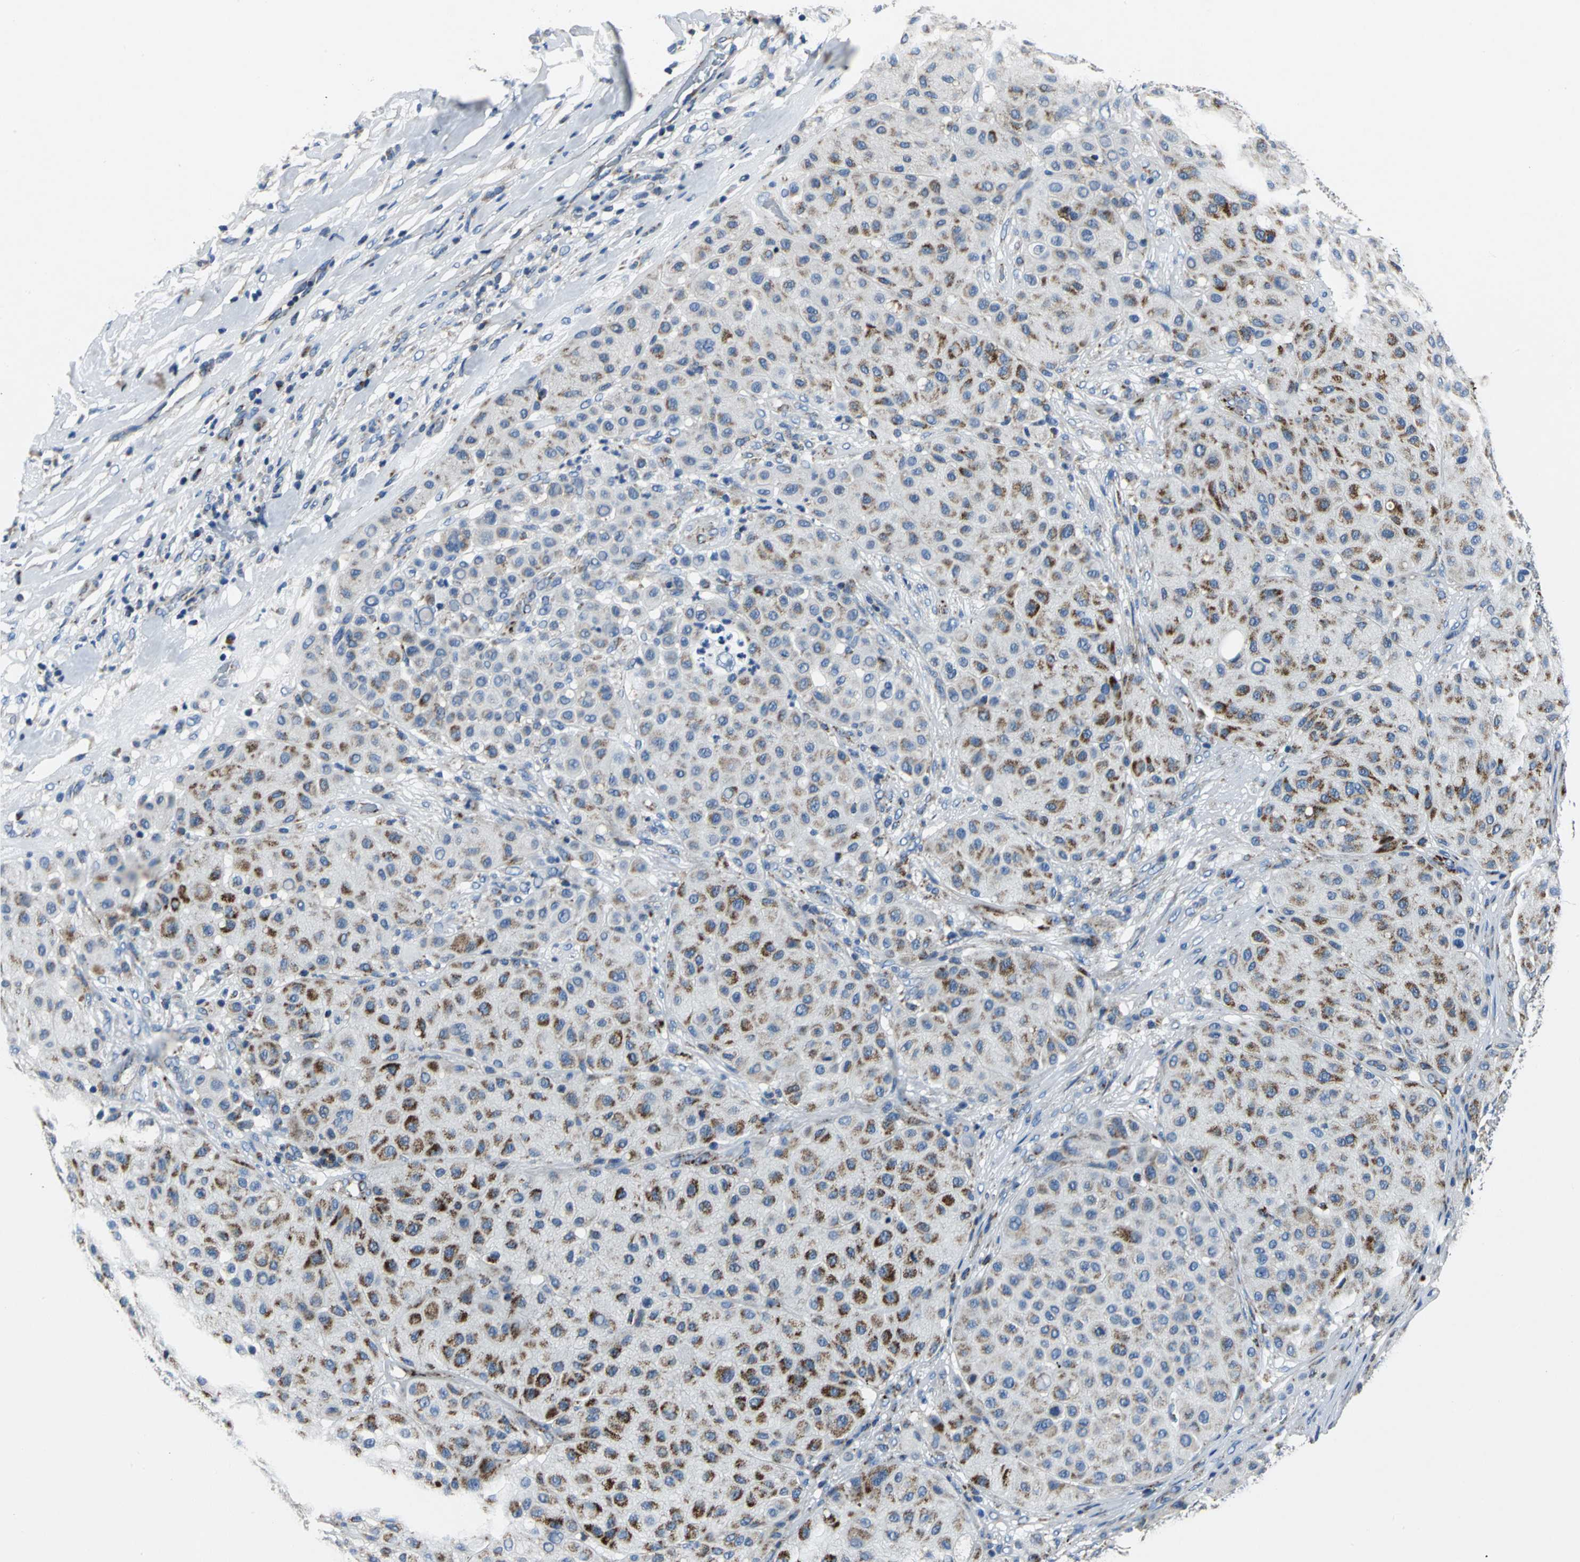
{"staining": {"intensity": "strong", "quantity": "25%-75%", "location": "cytoplasmic/membranous"}, "tissue": "melanoma", "cell_type": "Tumor cells", "image_type": "cancer", "snomed": [{"axis": "morphology", "description": "Normal tissue, NOS"}, {"axis": "morphology", "description": "Malignant melanoma, Metastatic site"}, {"axis": "topography", "description": "Skin"}], "caption": "This histopathology image exhibits malignant melanoma (metastatic site) stained with immunohistochemistry to label a protein in brown. The cytoplasmic/membranous of tumor cells show strong positivity for the protein. Nuclei are counter-stained blue.", "gene": "IFI6", "patient": {"sex": "male", "age": 41}}